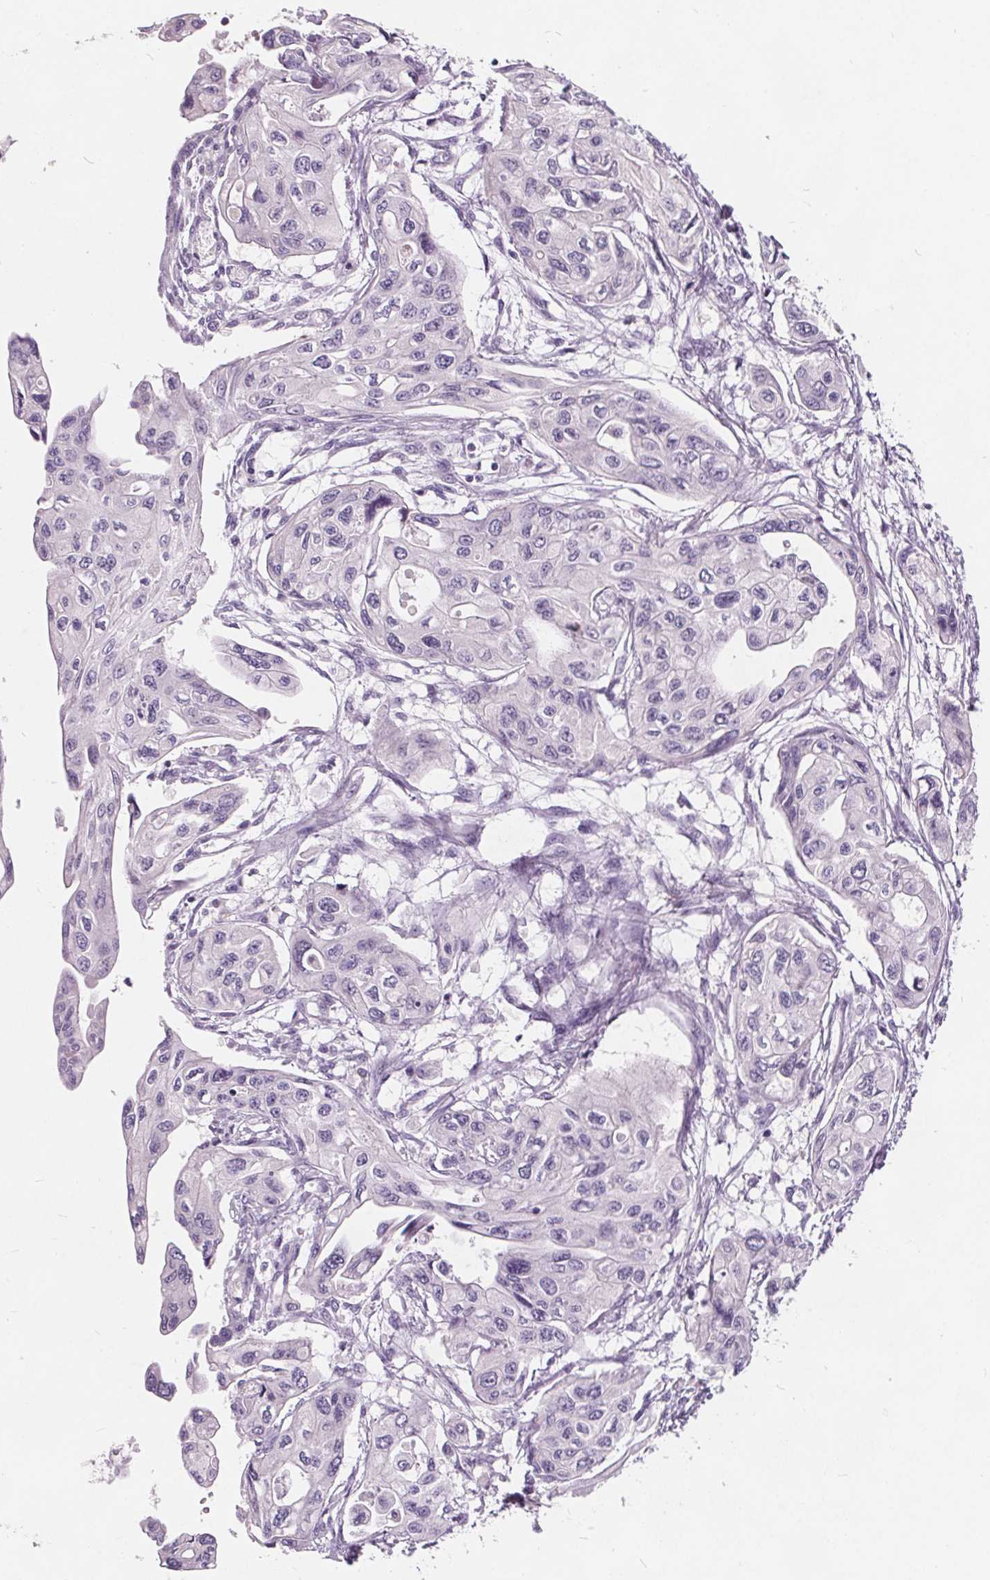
{"staining": {"intensity": "negative", "quantity": "none", "location": "none"}, "tissue": "pancreatic cancer", "cell_type": "Tumor cells", "image_type": "cancer", "snomed": [{"axis": "morphology", "description": "Adenocarcinoma, NOS"}, {"axis": "topography", "description": "Pancreas"}], "caption": "An immunohistochemistry (IHC) photomicrograph of pancreatic cancer is shown. There is no staining in tumor cells of pancreatic cancer.", "gene": "PLA2G2E", "patient": {"sex": "female", "age": 76}}